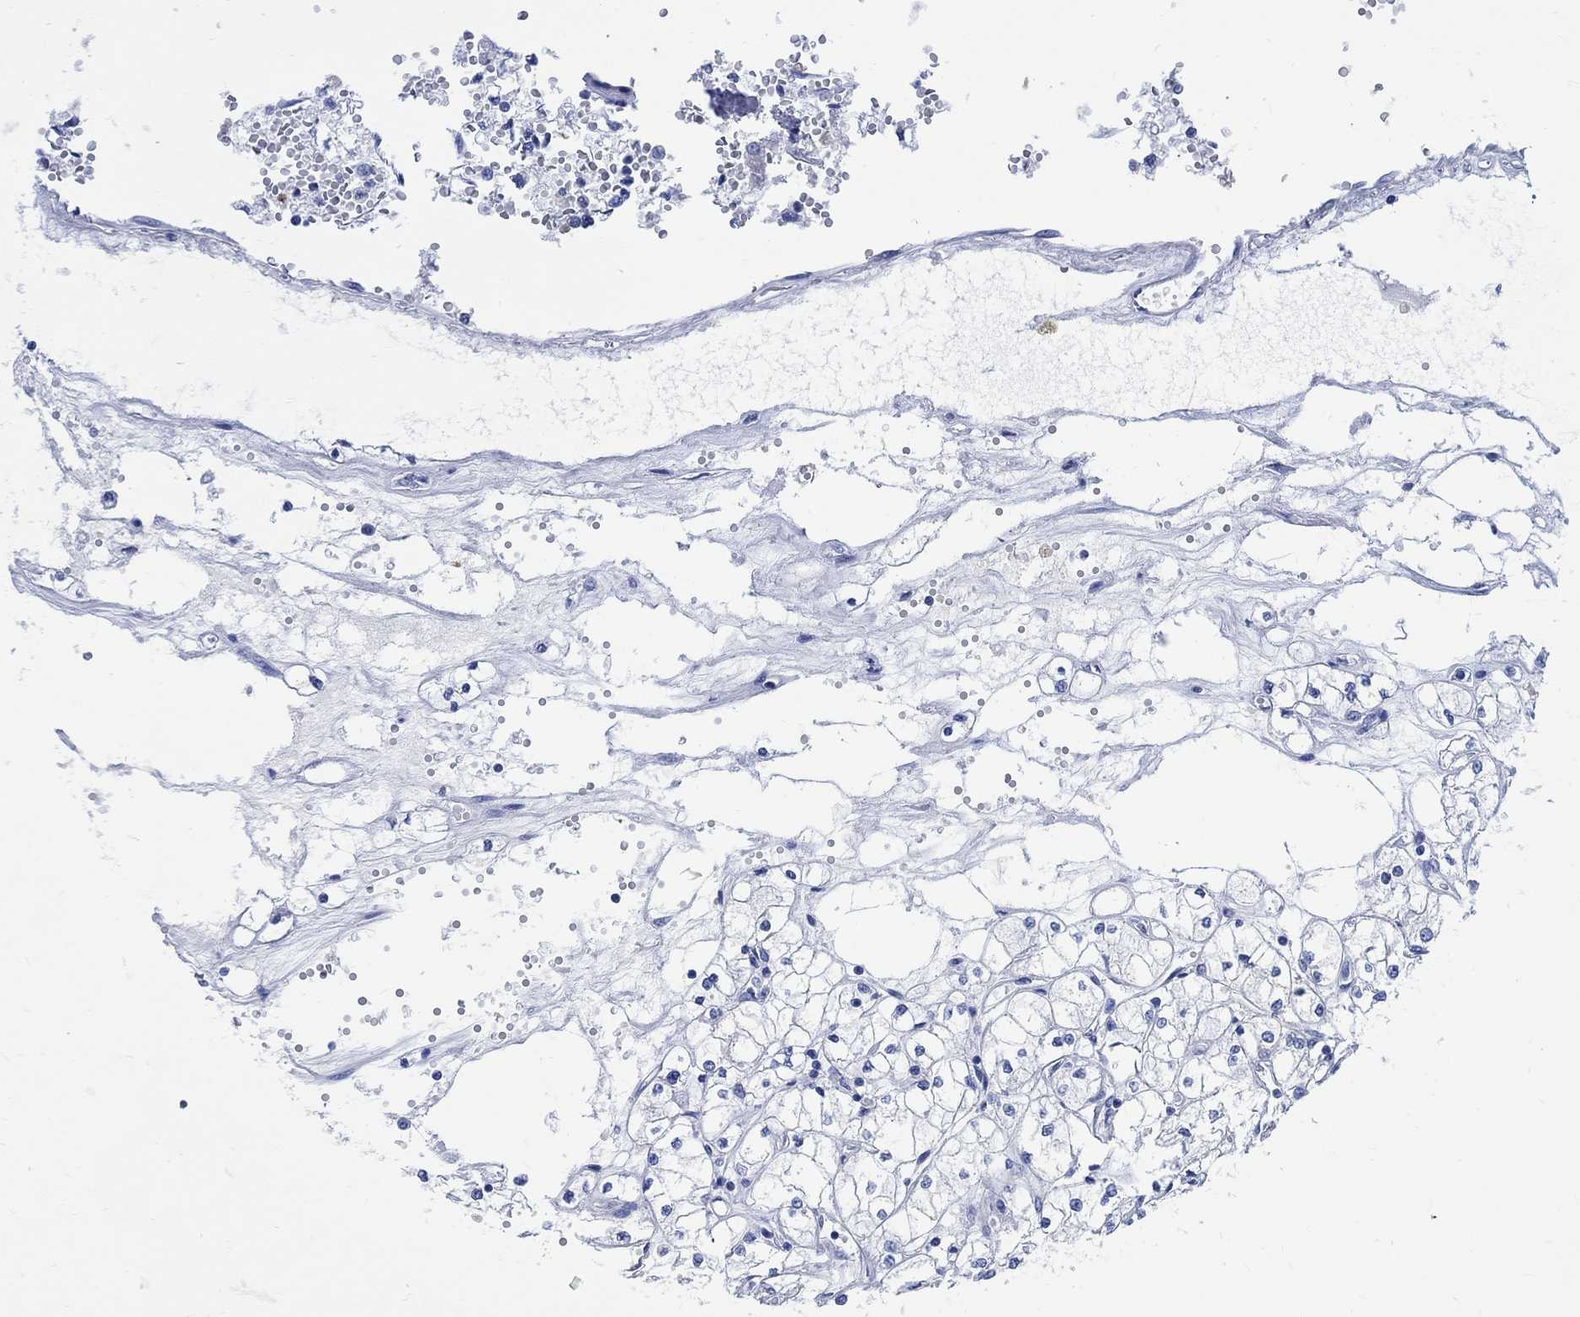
{"staining": {"intensity": "negative", "quantity": "none", "location": "none"}, "tissue": "renal cancer", "cell_type": "Tumor cells", "image_type": "cancer", "snomed": [{"axis": "morphology", "description": "Adenocarcinoma, NOS"}, {"axis": "topography", "description": "Kidney"}], "caption": "Adenocarcinoma (renal) stained for a protein using IHC exhibits no positivity tumor cells.", "gene": "CAMK2N1", "patient": {"sex": "male", "age": 67}}